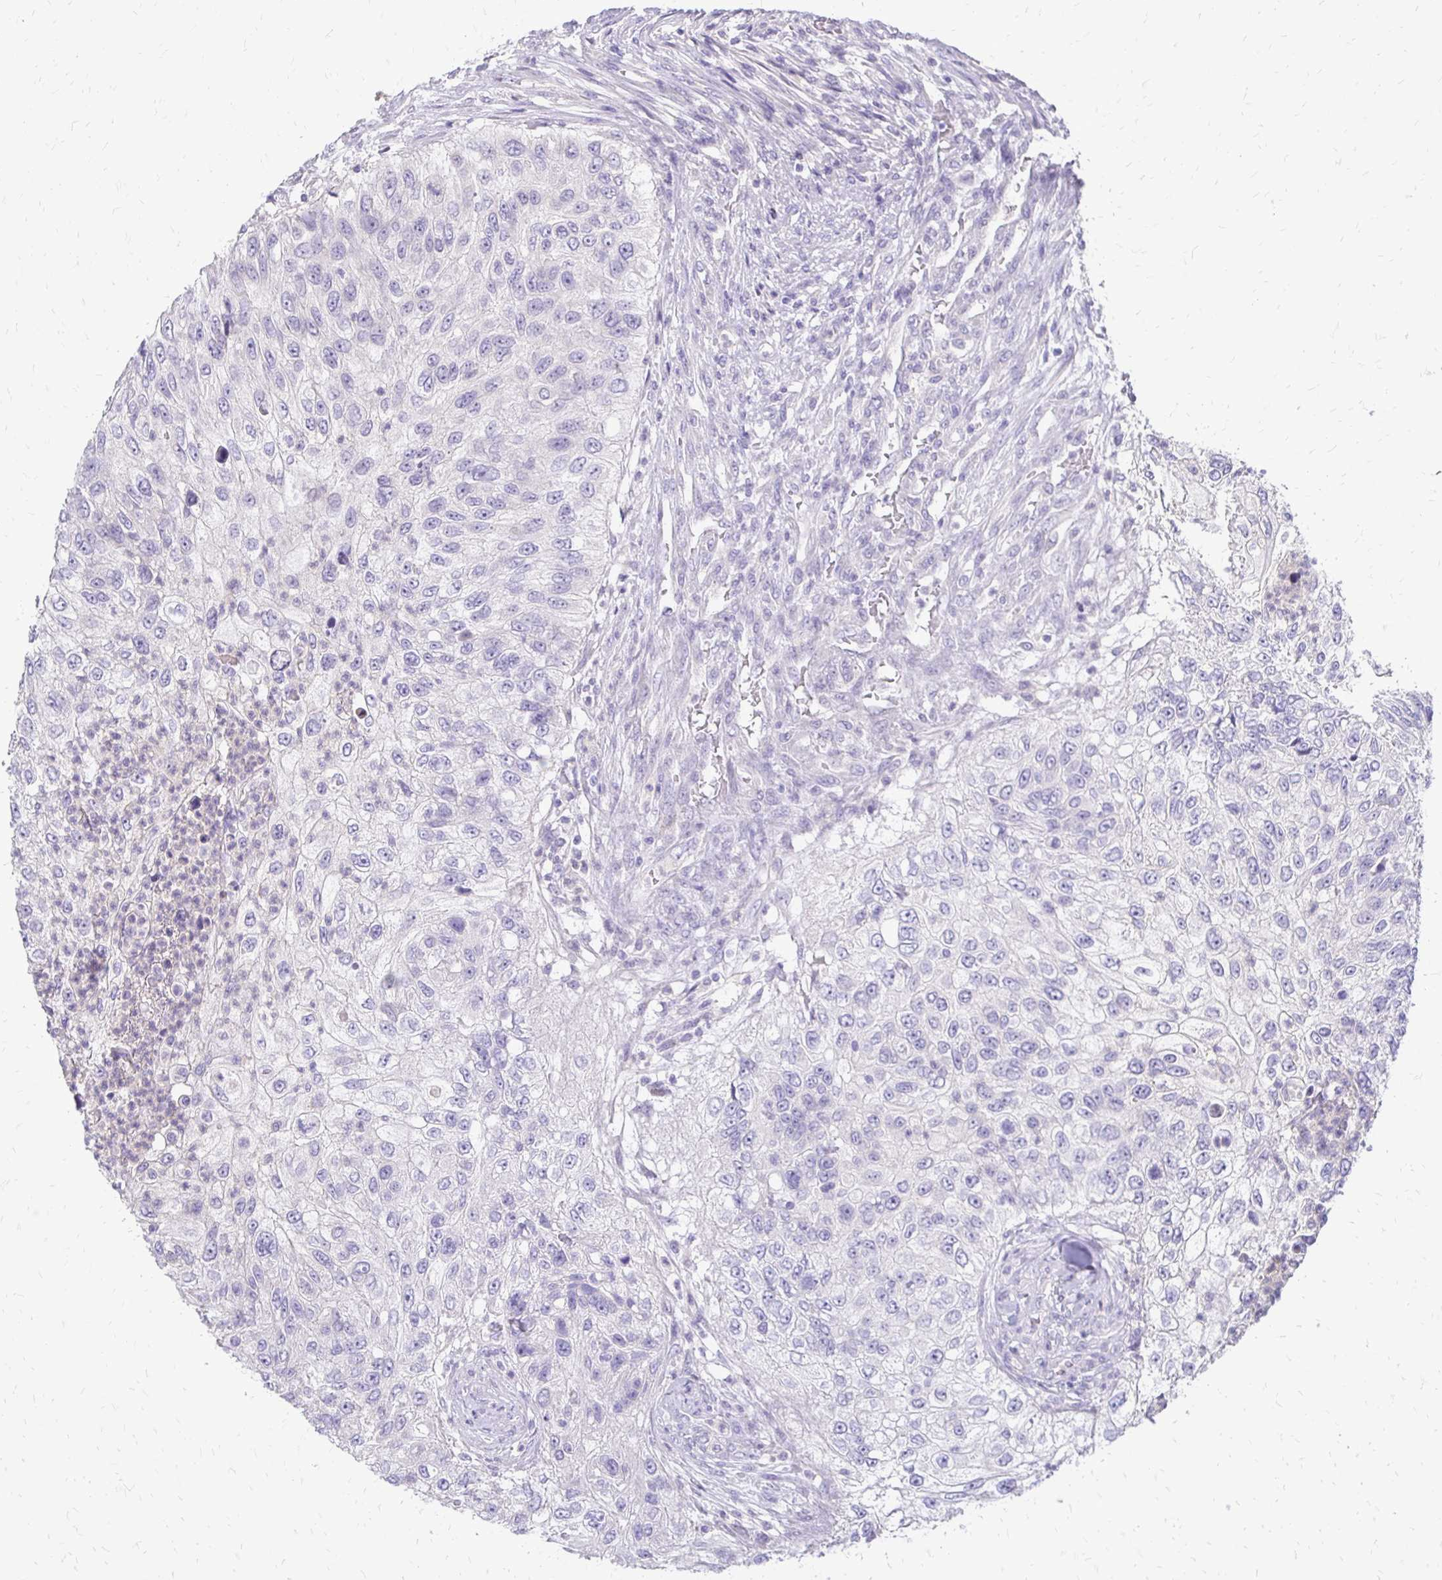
{"staining": {"intensity": "negative", "quantity": "none", "location": "none"}, "tissue": "urothelial cancer", "cell_type": "Tumor cells", "image_type": "cancer", "snomed": [{"axis": "morphology", "description": "Urothelial carcinoma, High grade"}, {"axis": "topography", "description": "Urinary bladder"}], "caption": "Photomicrograph shows no significant protein expression in tumor cells of urothelial cancer. (DAB IHC visualized using brightfield microscopy, high magnification).", "gene": "ALPG", "patient": {"sex": "female", "age": 60}}